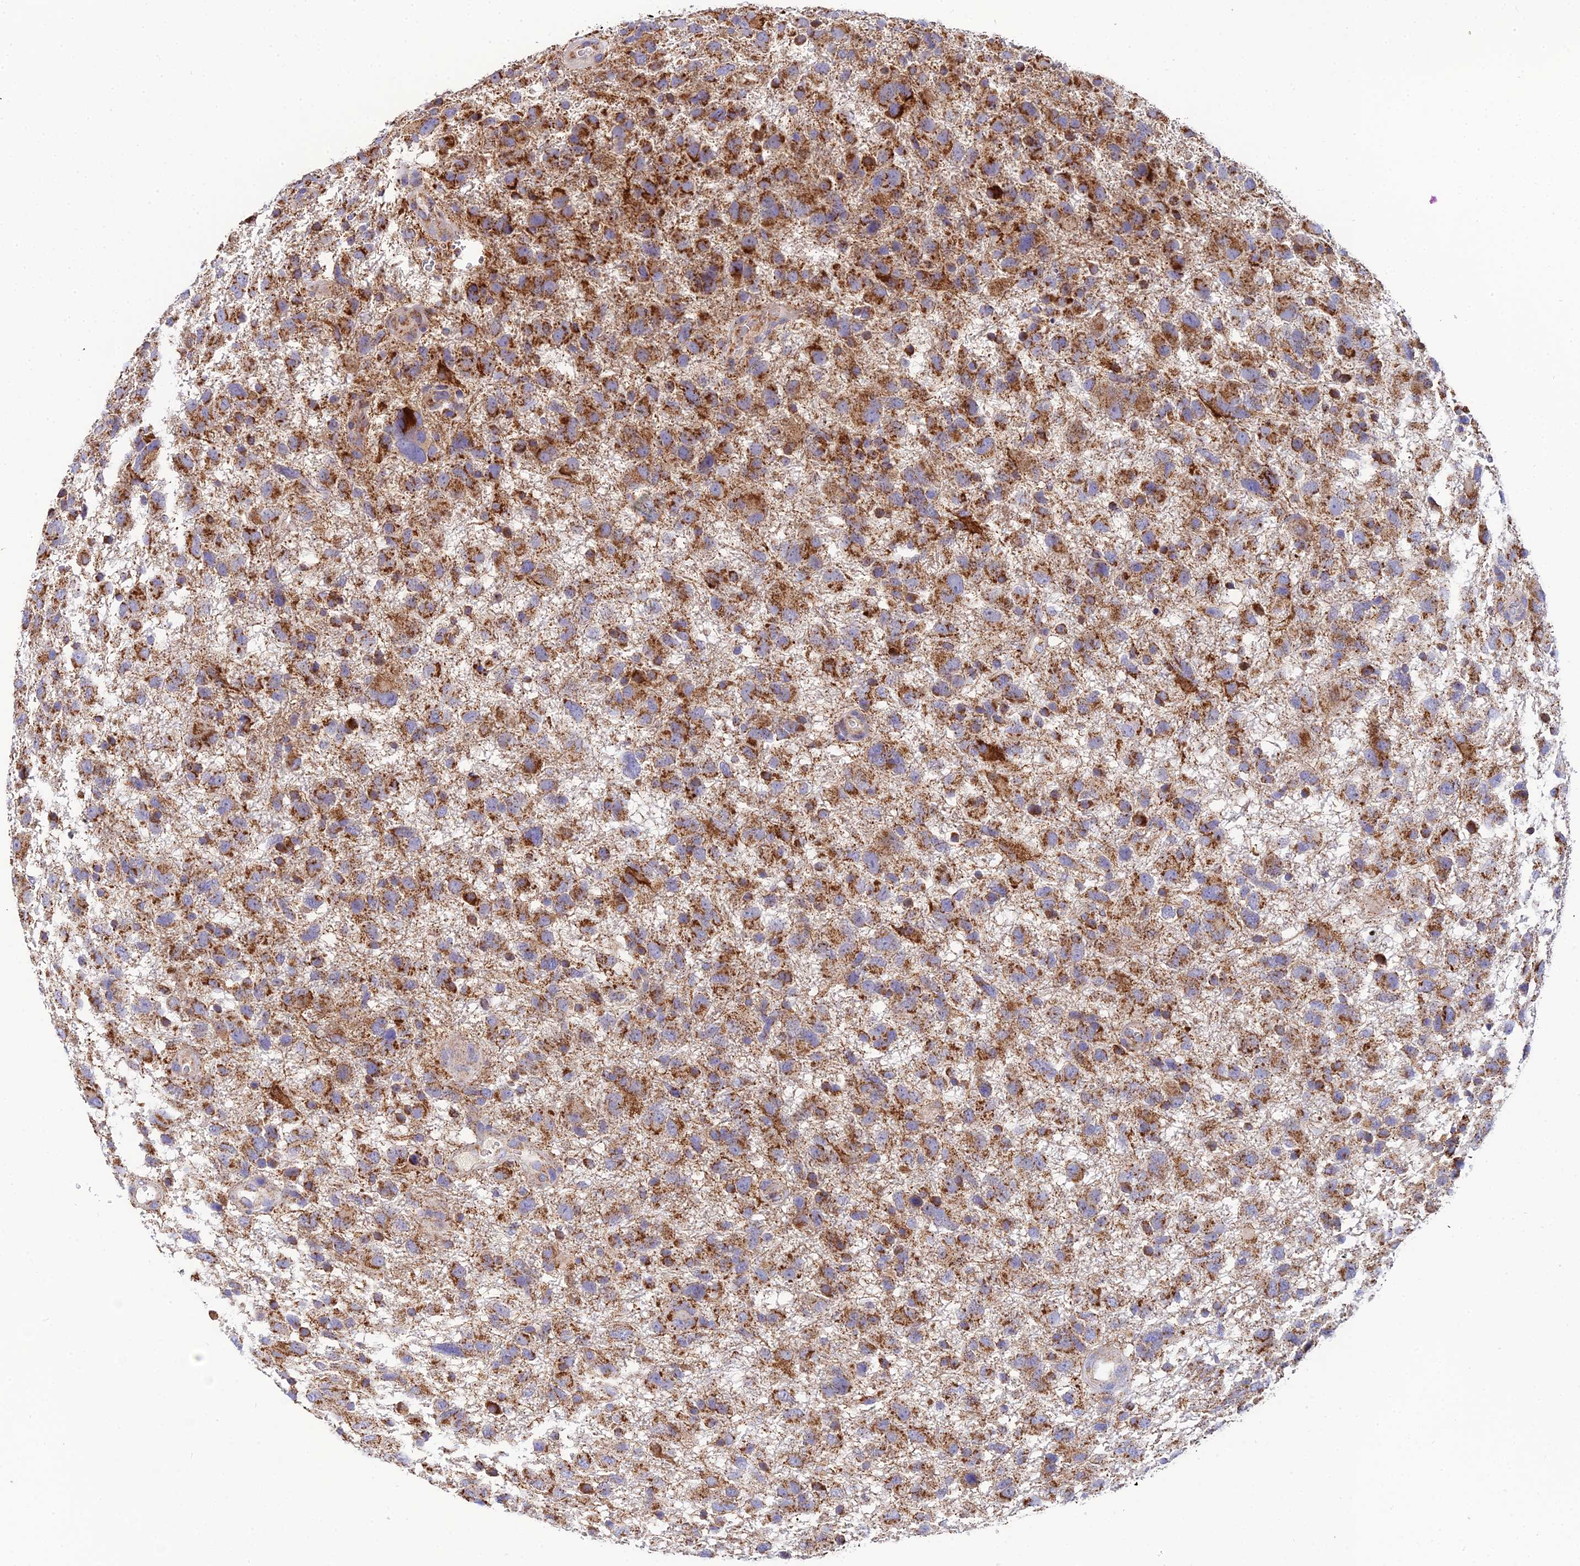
{"staining": {"intensity": "moderate", "quantity": ">75%", "location": "cytoplasmic/membranous"}, "tissue": "glioma", "cell_type": "Tumor cells", "image_type": "cancer", "snomed": [{"axis": "morphology", "description": "Glioma, malignant, High grade"}, {"axis": "topography", "description": "Brain"}], "caption": "A medium amount of moderate cytoplasmic/membranous expression is identified in approximately >75% of tumor cells in glioma tissue. The staining is performed using DAB (3,3'-diaminobenzidine) brown chromogen to label protein expression. The nuclei are counter-stained blue using hematoxylin.", "gene": "NIPSNAP3A", "patient": {"sex": "male", "age": 61}}